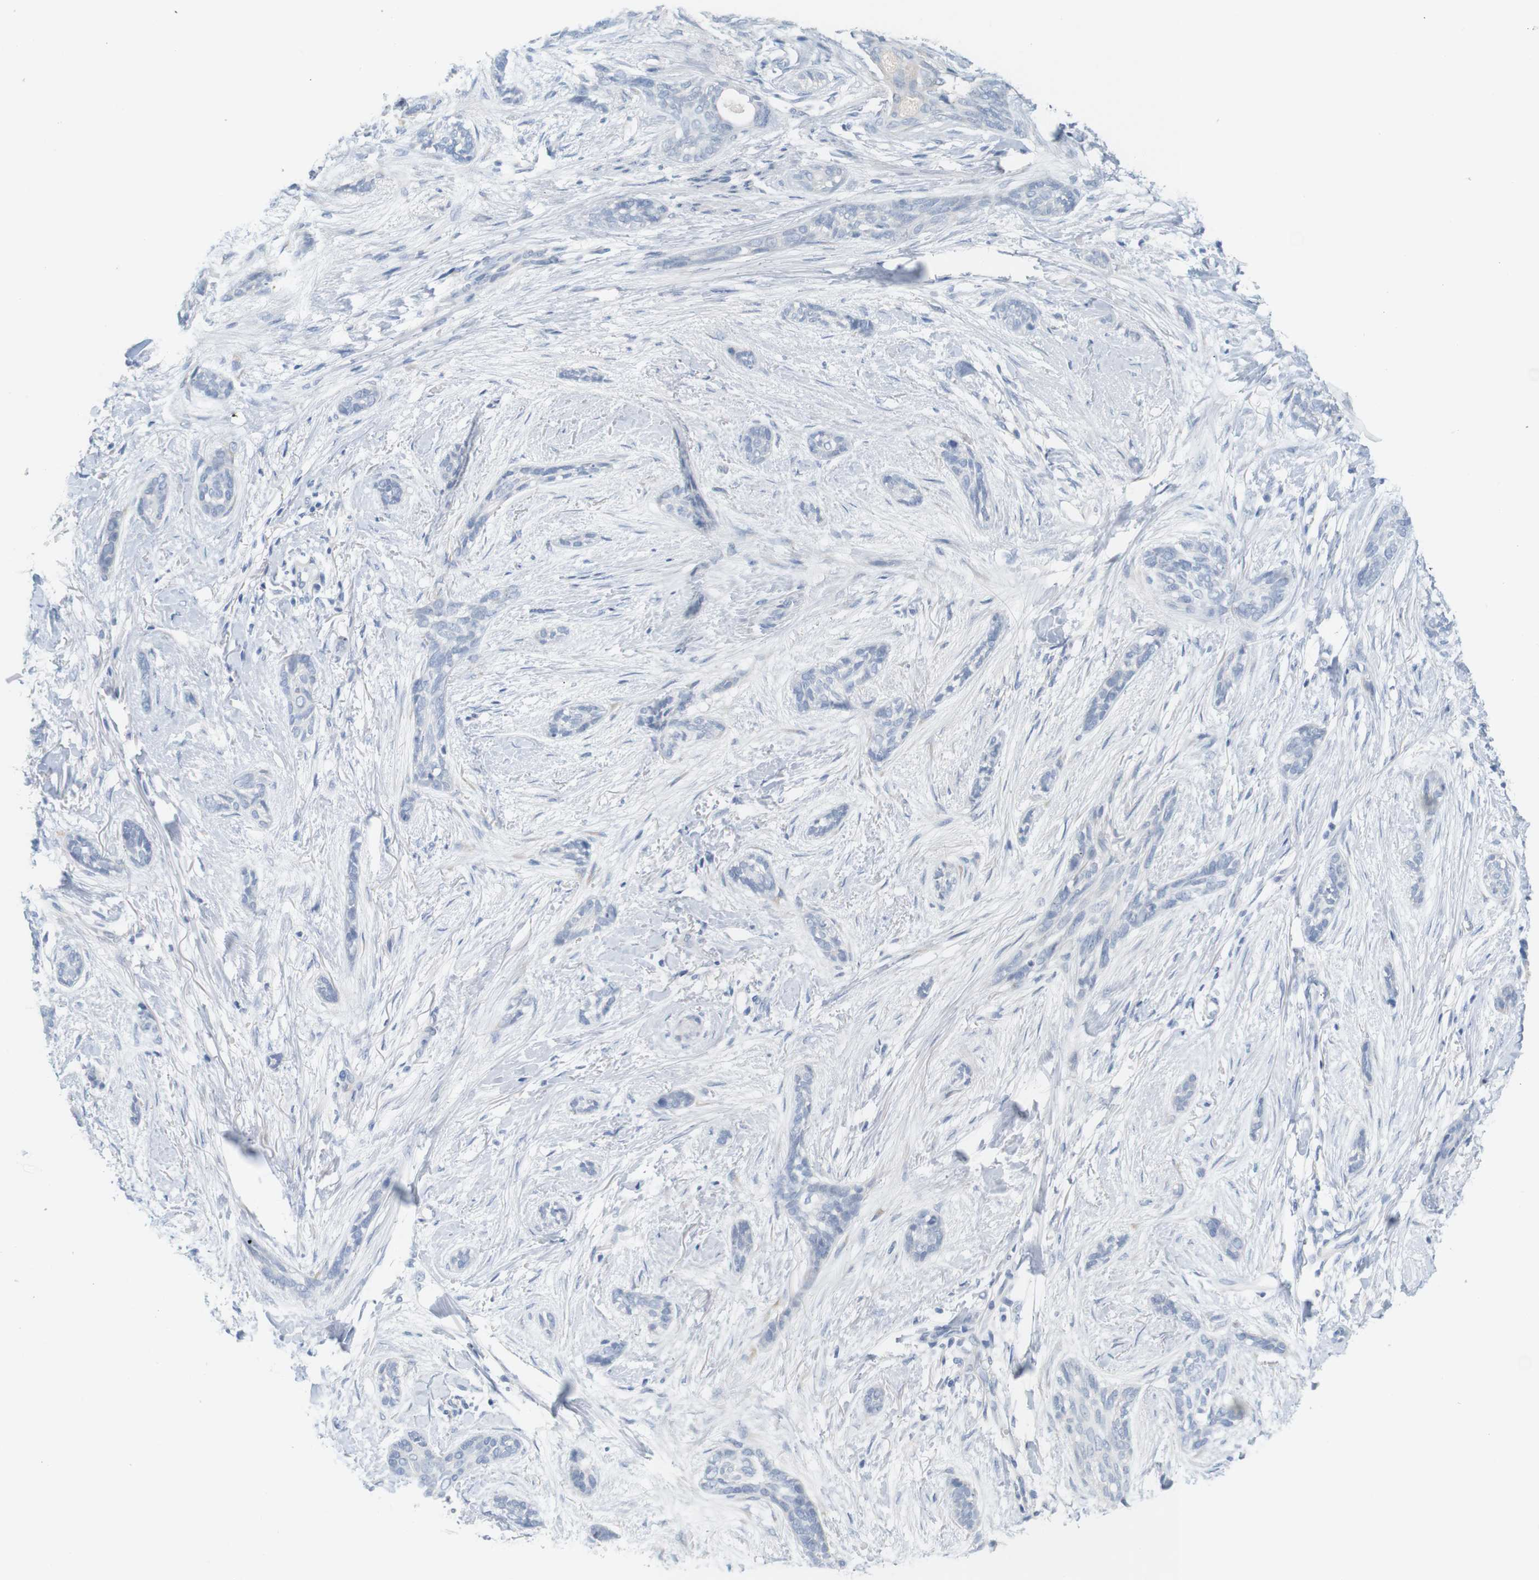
{"staining": {"intensity": "negative", "quantity": "none", "location": "none"}, "tissue": "skin cancer", "cell_type": "Tumor cells", "image_type": "cancer", "snomed": [{"axis": "morphology", "description": "Basal cell carcinoma"}, {"axis": "morphology", "description": "Adnexal tumor, benign"}, {"axis": "topography", "description": "Skin"}], "caption": "This is an immunohistochemistry (IHC) photomicrograph of human skin cancer. There is no expression in tumor cells.", "gene": "RGS9", "patient": {"sex": "female", "age": 42}}